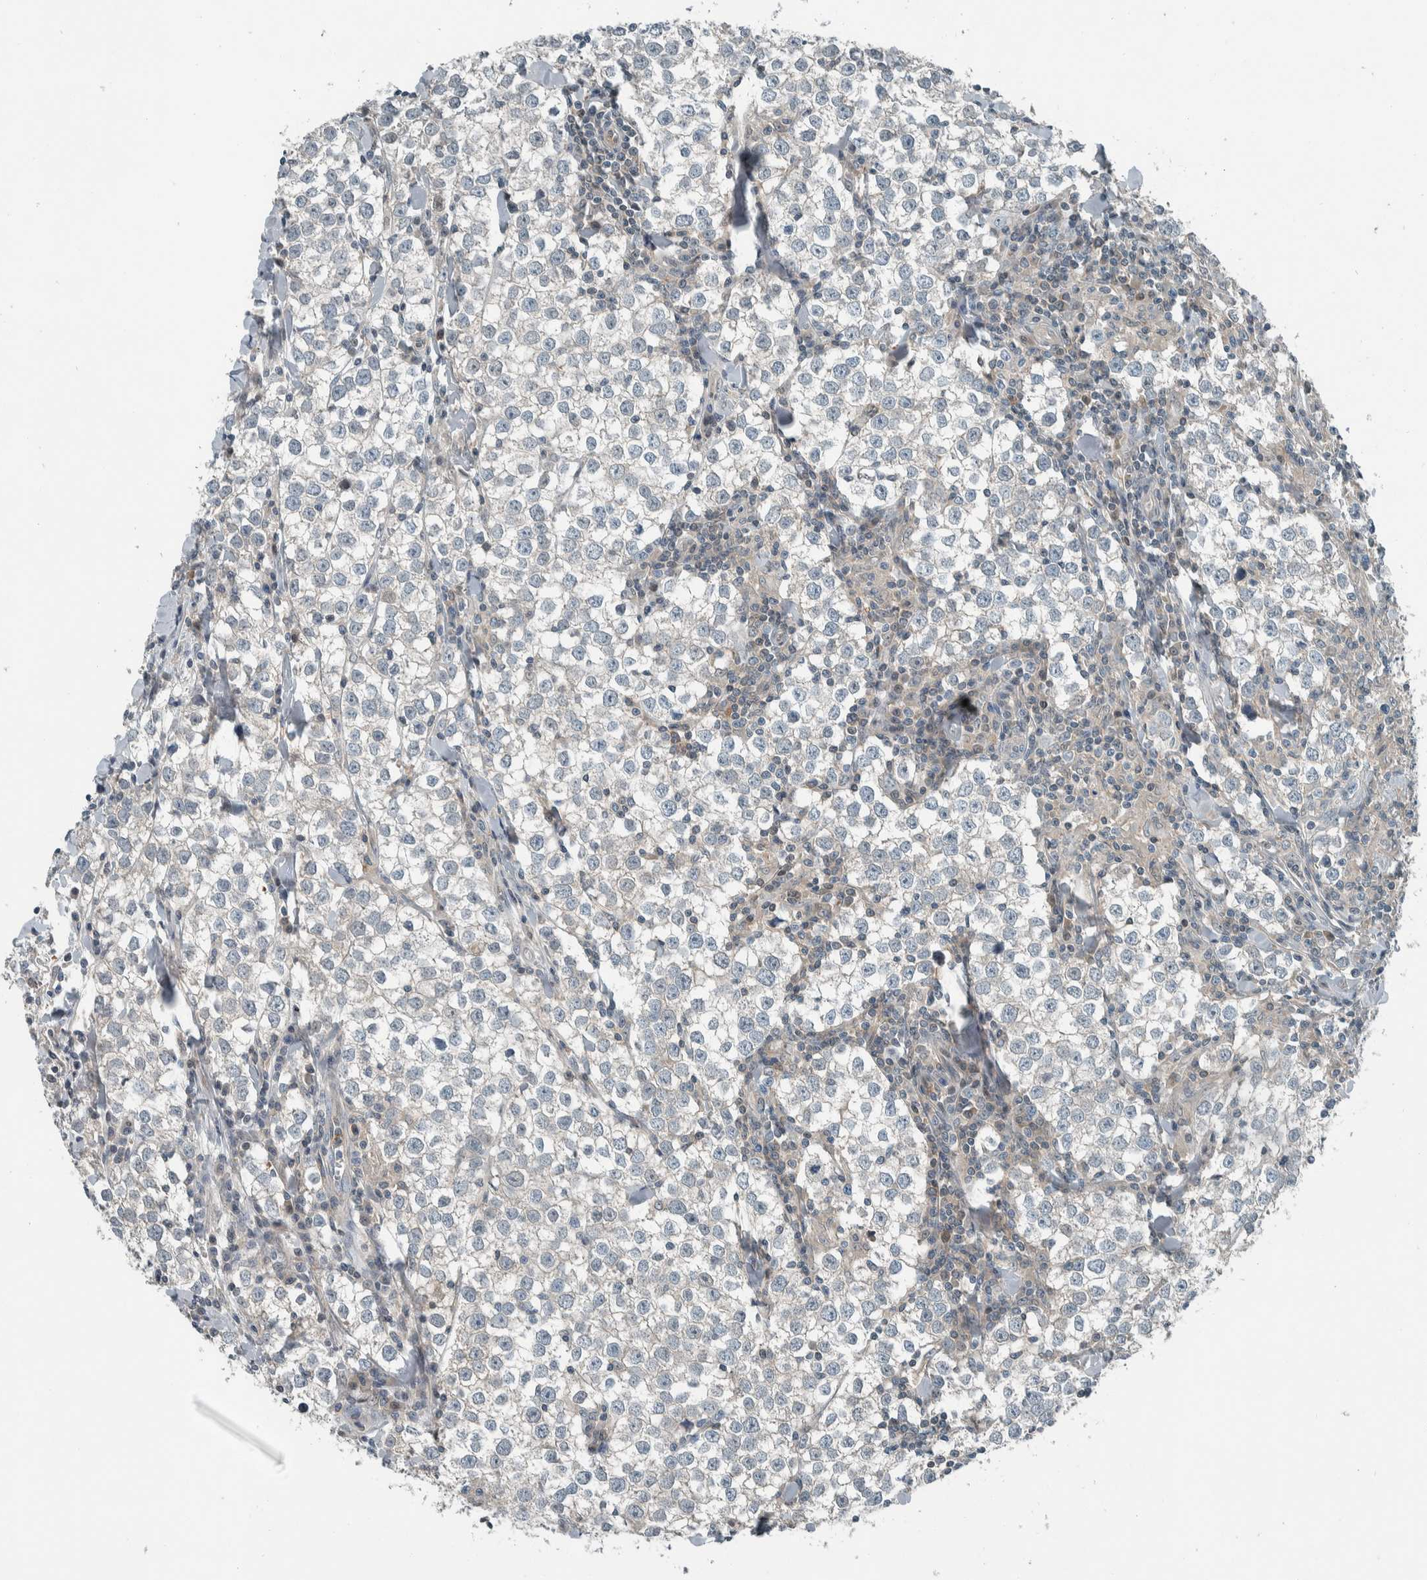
{"staining": {"intensity": "negative", "quantity": "none", "location": "none"}, "tissue": "testis cancer", "cell_type": "Tumor cells", "image_type": "cancer", "snomed": [{"axis": "morphology", "description": "Seminoma, NOS"}, {"axis": "morphology", "description": "Carcinoma, Embryonal, NOS"}, {"axis": "topography", "description": "Testis"}], "caption": "Tumor cells are negative for protein expression in human embryonal carcinoma (testis).", "gene": "ALAD", "patient": {"sex": "male", "age": 36}}